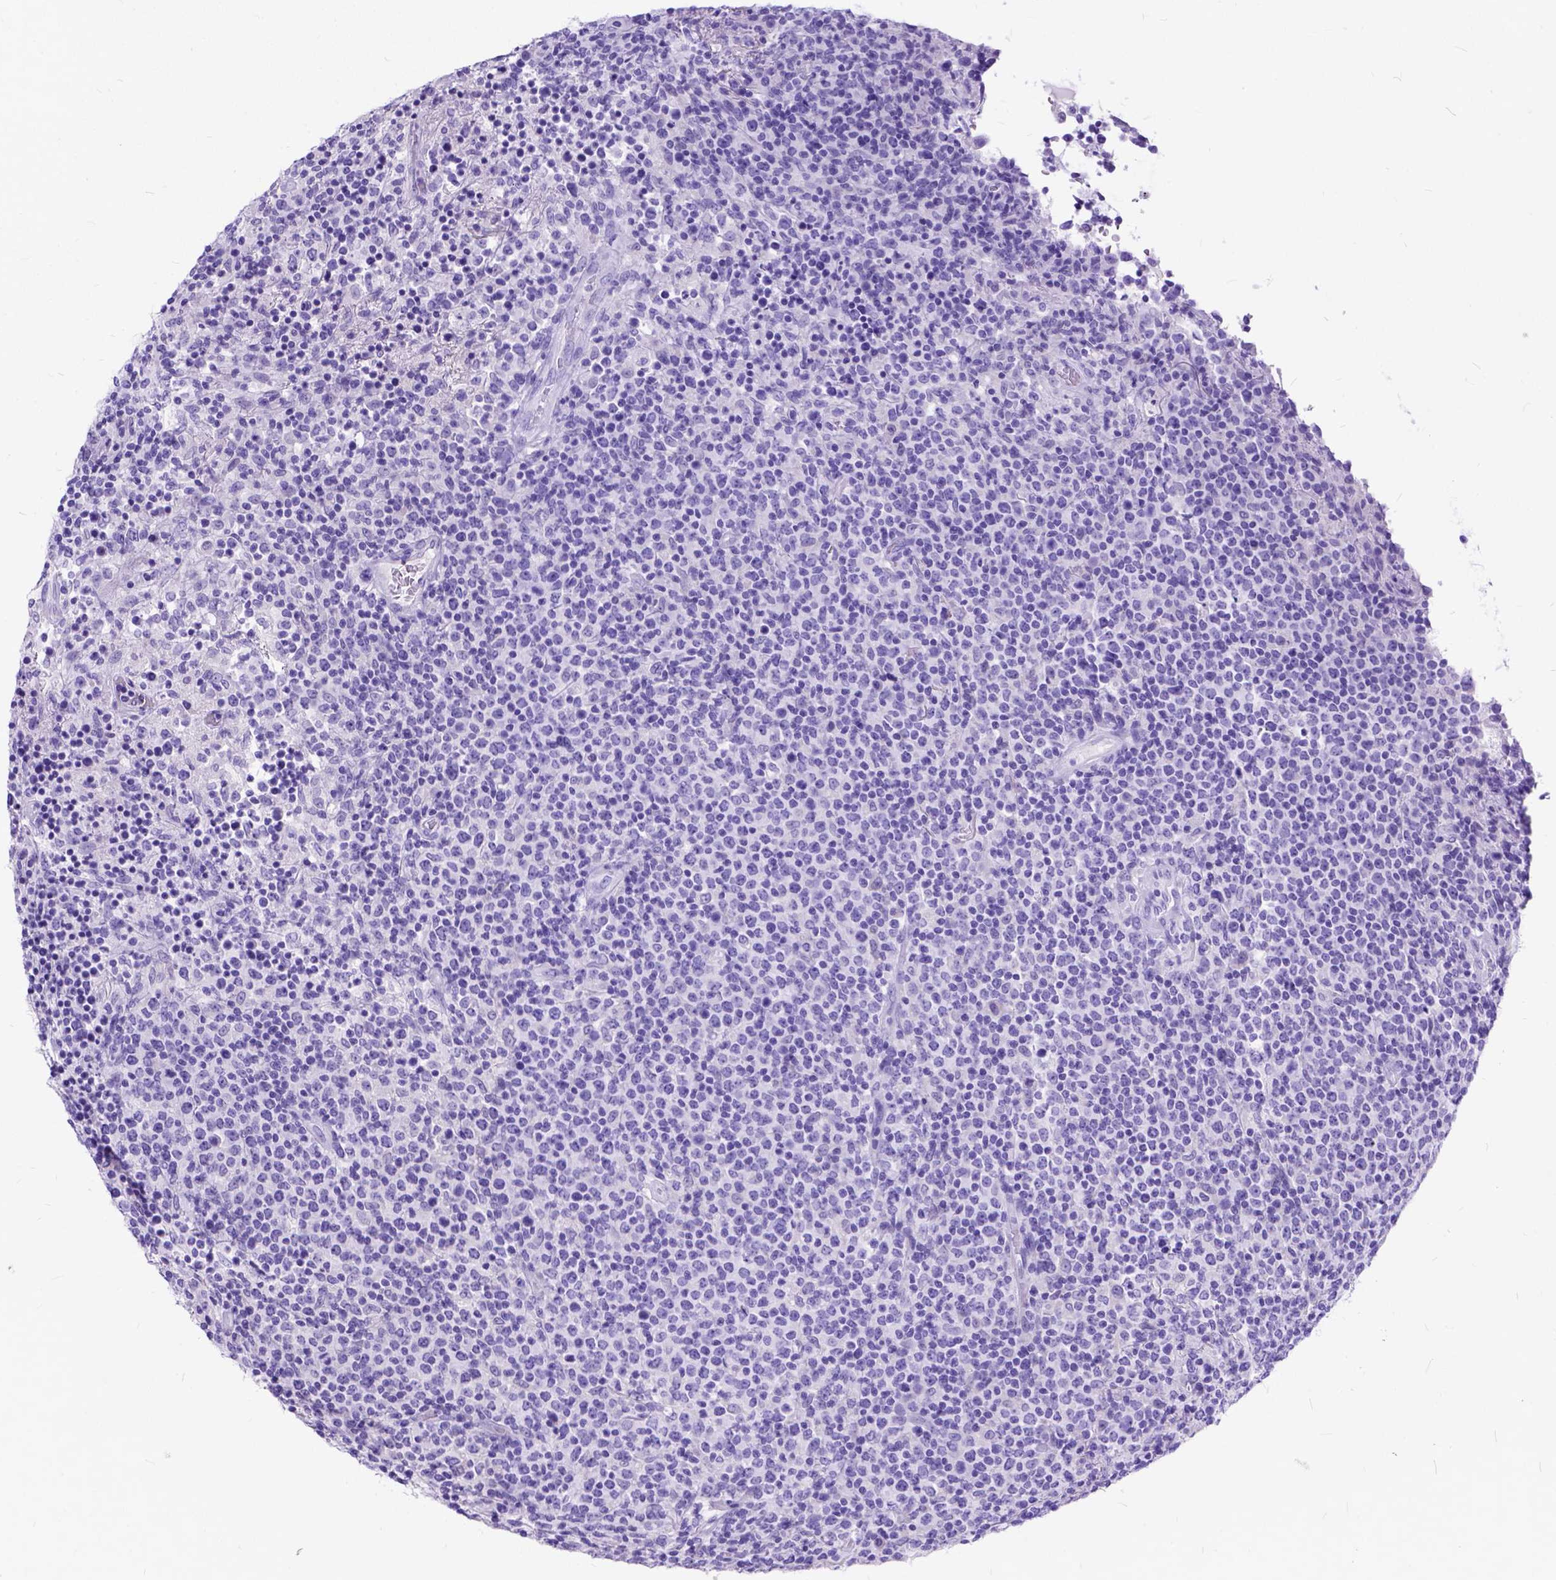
{"staining": {"intensity": "negative", "quantity": "none", "location": "none"}, "tissue": "lymphoma", "cell_type": "Tumor cells", "image_type": "cancer", "snomed": [{"axis": "morphology", "description": "Malignant lymphoma, non-Hodgkin's type, High grade"}, {"axis": "topography", "description": "Lung"}], "caption": "Immunohistochemistry histopathology image of human lymphoma stained for a protein (brown), which demonstrates no staining in tumor cells.", "gene": "C1QTNF3", "patient": {"sex": "male", "age": 79}}